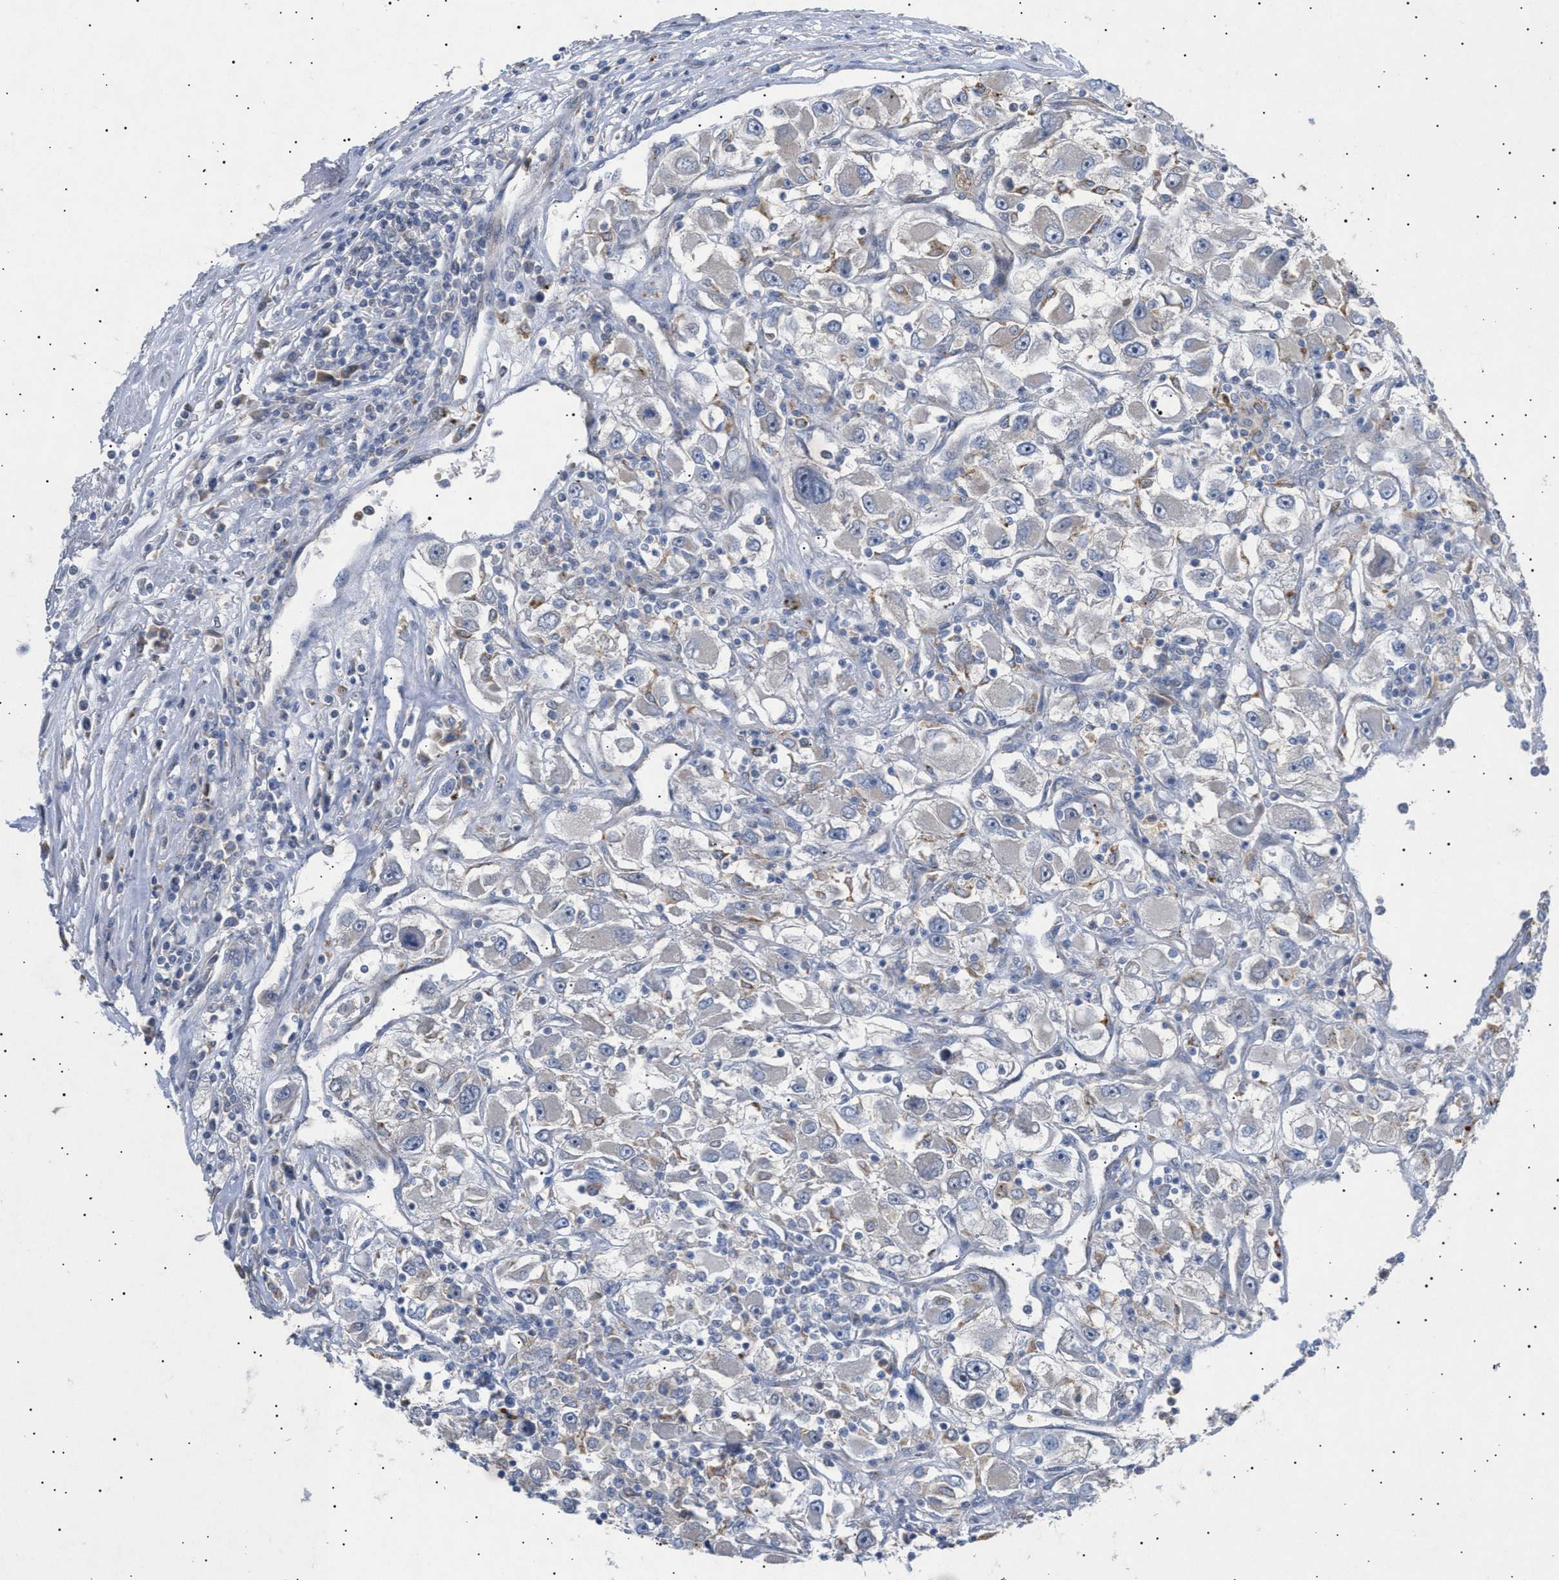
{"staining": {"intensity": "negative", "quantity": "none", "location": "none"}, "tissue": "renal cancer", "cell_type": "Tumor cells", "image_type": "cancer", "snomed": [{"axis": "morphology", "description": "Adenocarcinoma, NOS"}, {"axis": "topography", "description": "Kidney"}], "caption": "This is an immunohistochemistry (IHC) micrograph of human renal adenocarcinoma. There is no positivity in tumor cells.", "gene": "SIRT5", "patient": {"sex": "female", "age": 52}}